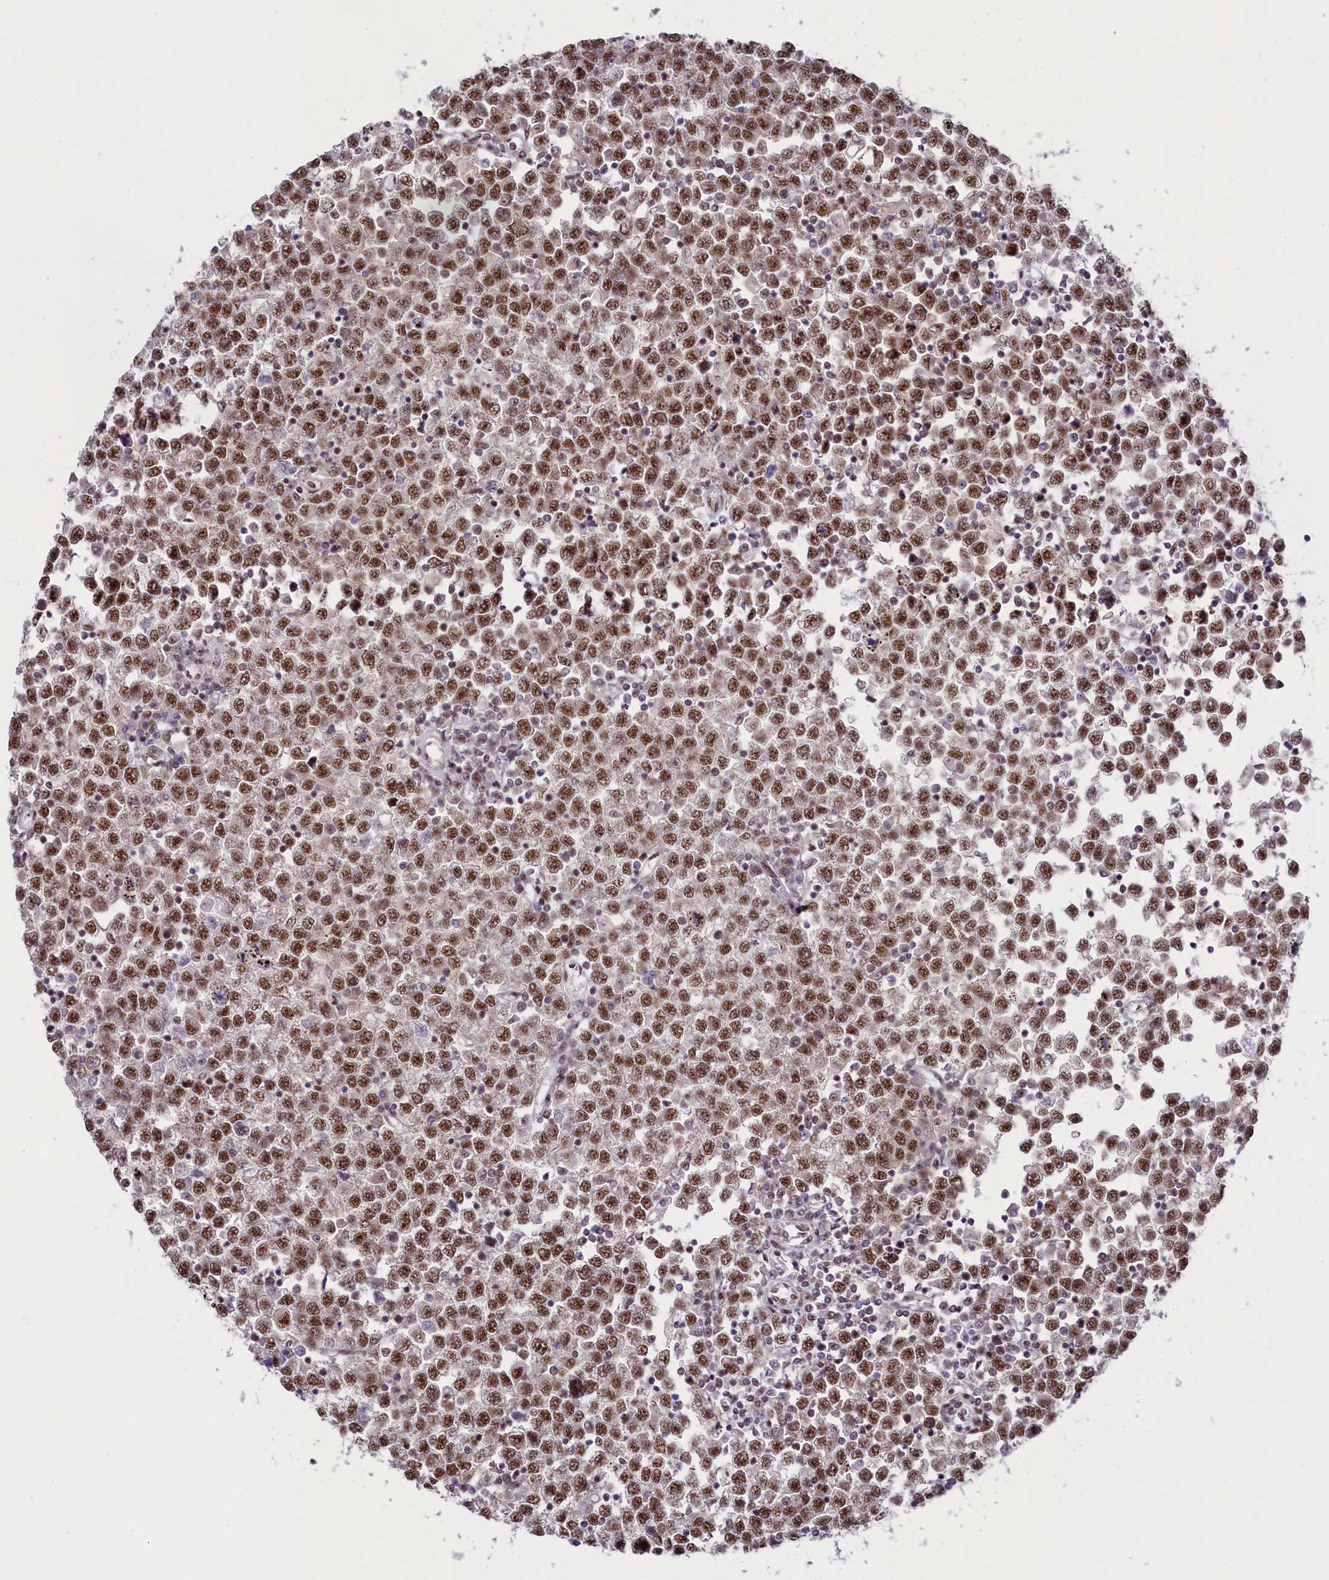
{"staining": {"intensity": "moderate", "quantity": ">75%", "location": "nuclear"}, "tissue": "testis cancer", "cell_type": "Tumor cells", "image_type": "cancer", "snomed": [{"axis": "morphology", "description": "Seminoma, NOS"}, {"axis": "topography", "description": "Testis"}], "caption": "Testis seminoma stained with DAB (3,3'-diaminobenzidine) immunohistochemistry (IHC) shows medium levels of moderate nuclear positivity in approximately >75% of tumor cells.", "gene": "ANKS3", "patient": {"sex": "male", "age": 65}}